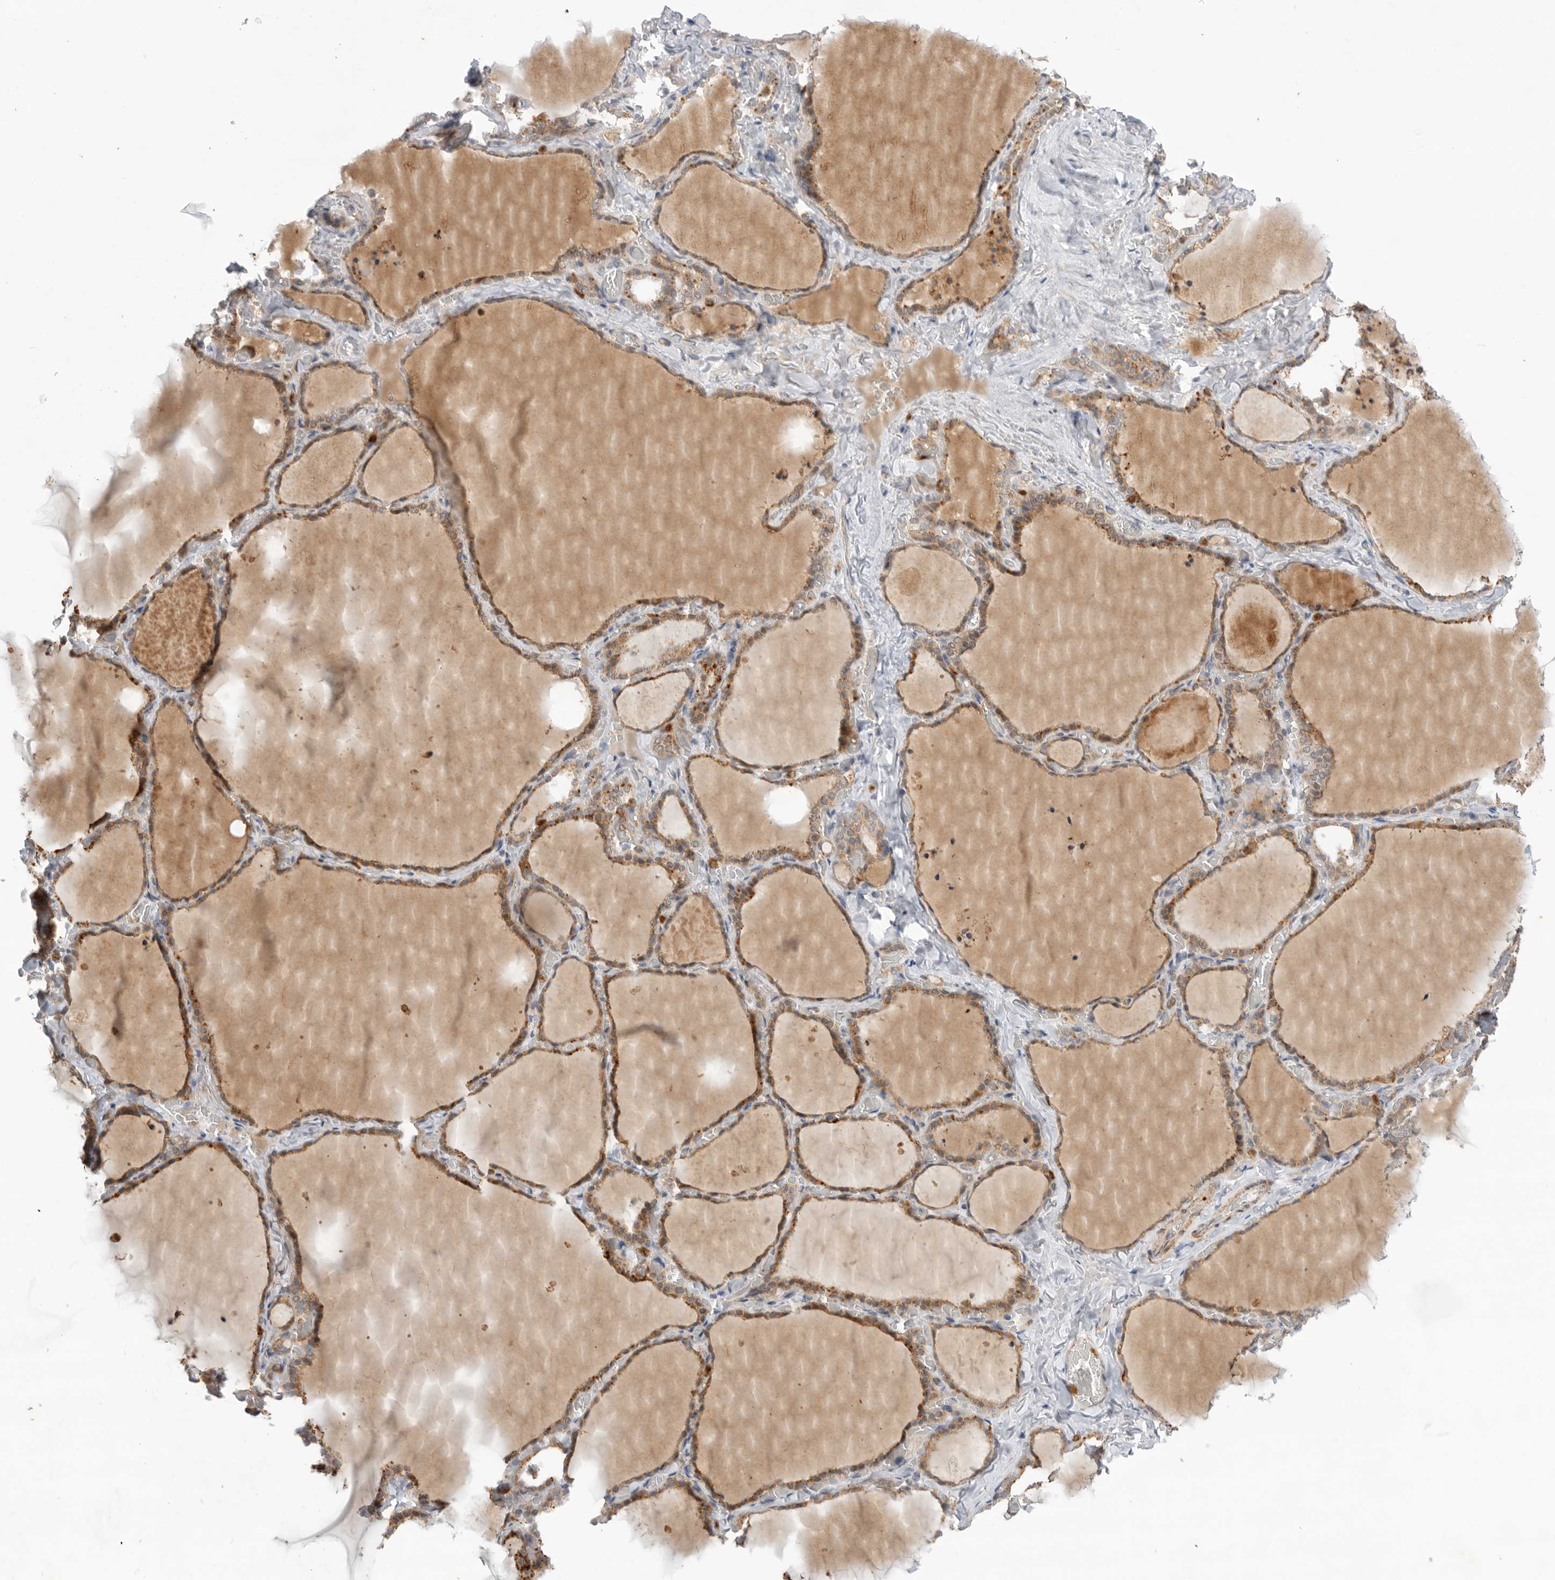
{"staining": {"intensity": "weak", "quantity": ">75%", "location": "cytoplasmic/membranous"}, "tissue": "thyroid gland", "cell_type": "Glandular cells", "image_type": "normal", "snomed": [{"axis": "morphology", "description": "Normal tissue, NOS"}, {"axis": "topography", "description": "Thyroid gland"}], "caption": "A low amount of weak cytoplasmic/membranous expression is identified in about >75% of glandular cells in benign thyroid gland. (Stains: DAB in brown, nuclei in blue, Microscopy: brightfield microscopy at high magnification).", "gene": "GNE", "patient": {"sex": "female", "age": 22}}